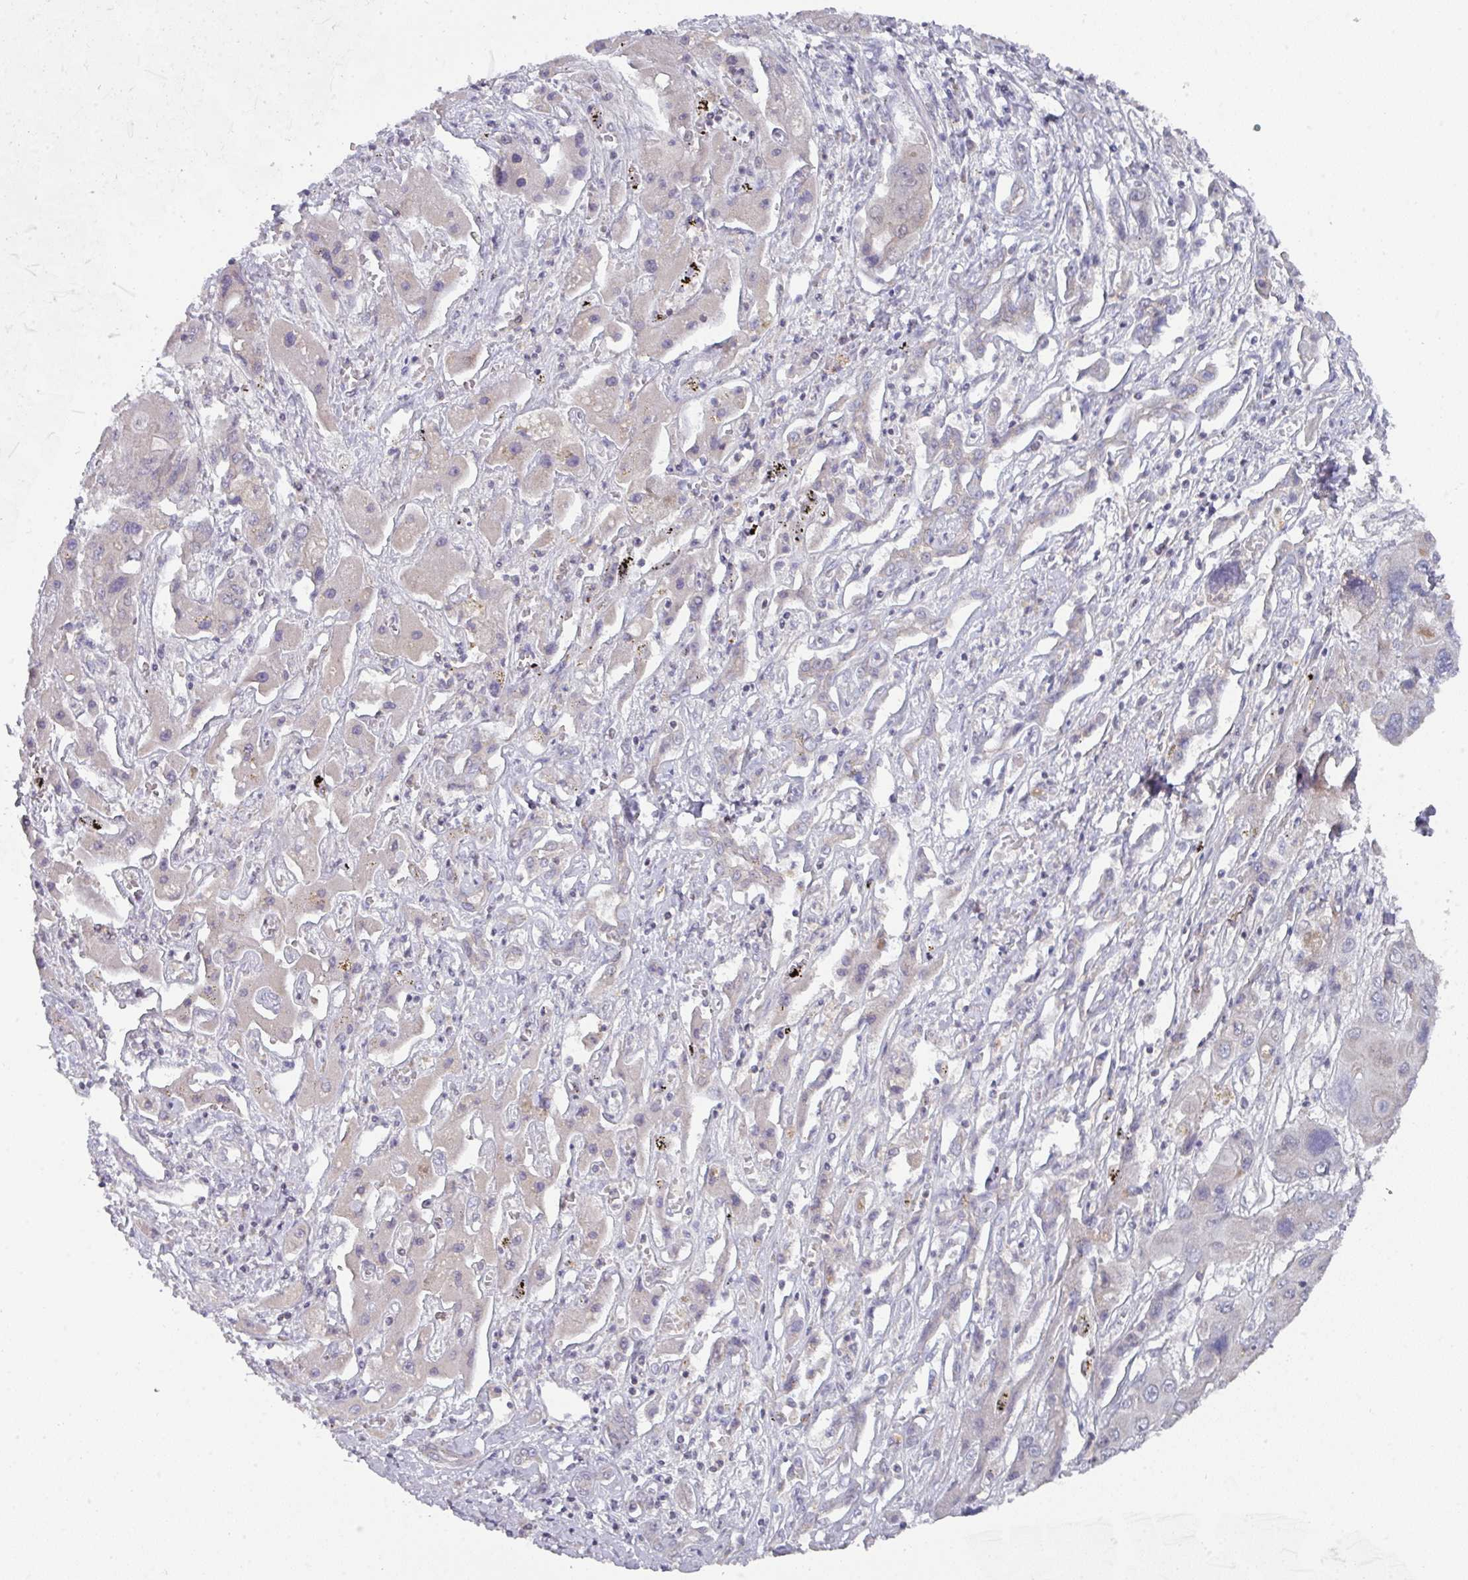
{"staining": {"intensity": "negative", "quantity": "none", "location": "none"}, "tissue": "liver cancer", "cell_type": "Tumor cells", "image_type": "cancer", "snomed": [{"axis": "morphology", "description": "Cholangiocarcinoma"}, {"axis": "topography", "description": "Liver"}], "caption": "Cholangiocarcinoma (liver) was stained to show a protein in brown. There is no significant staining in tumor cells.", "gene": "DCAF12L2", "patient": {"sex": "male", "age": 67}}